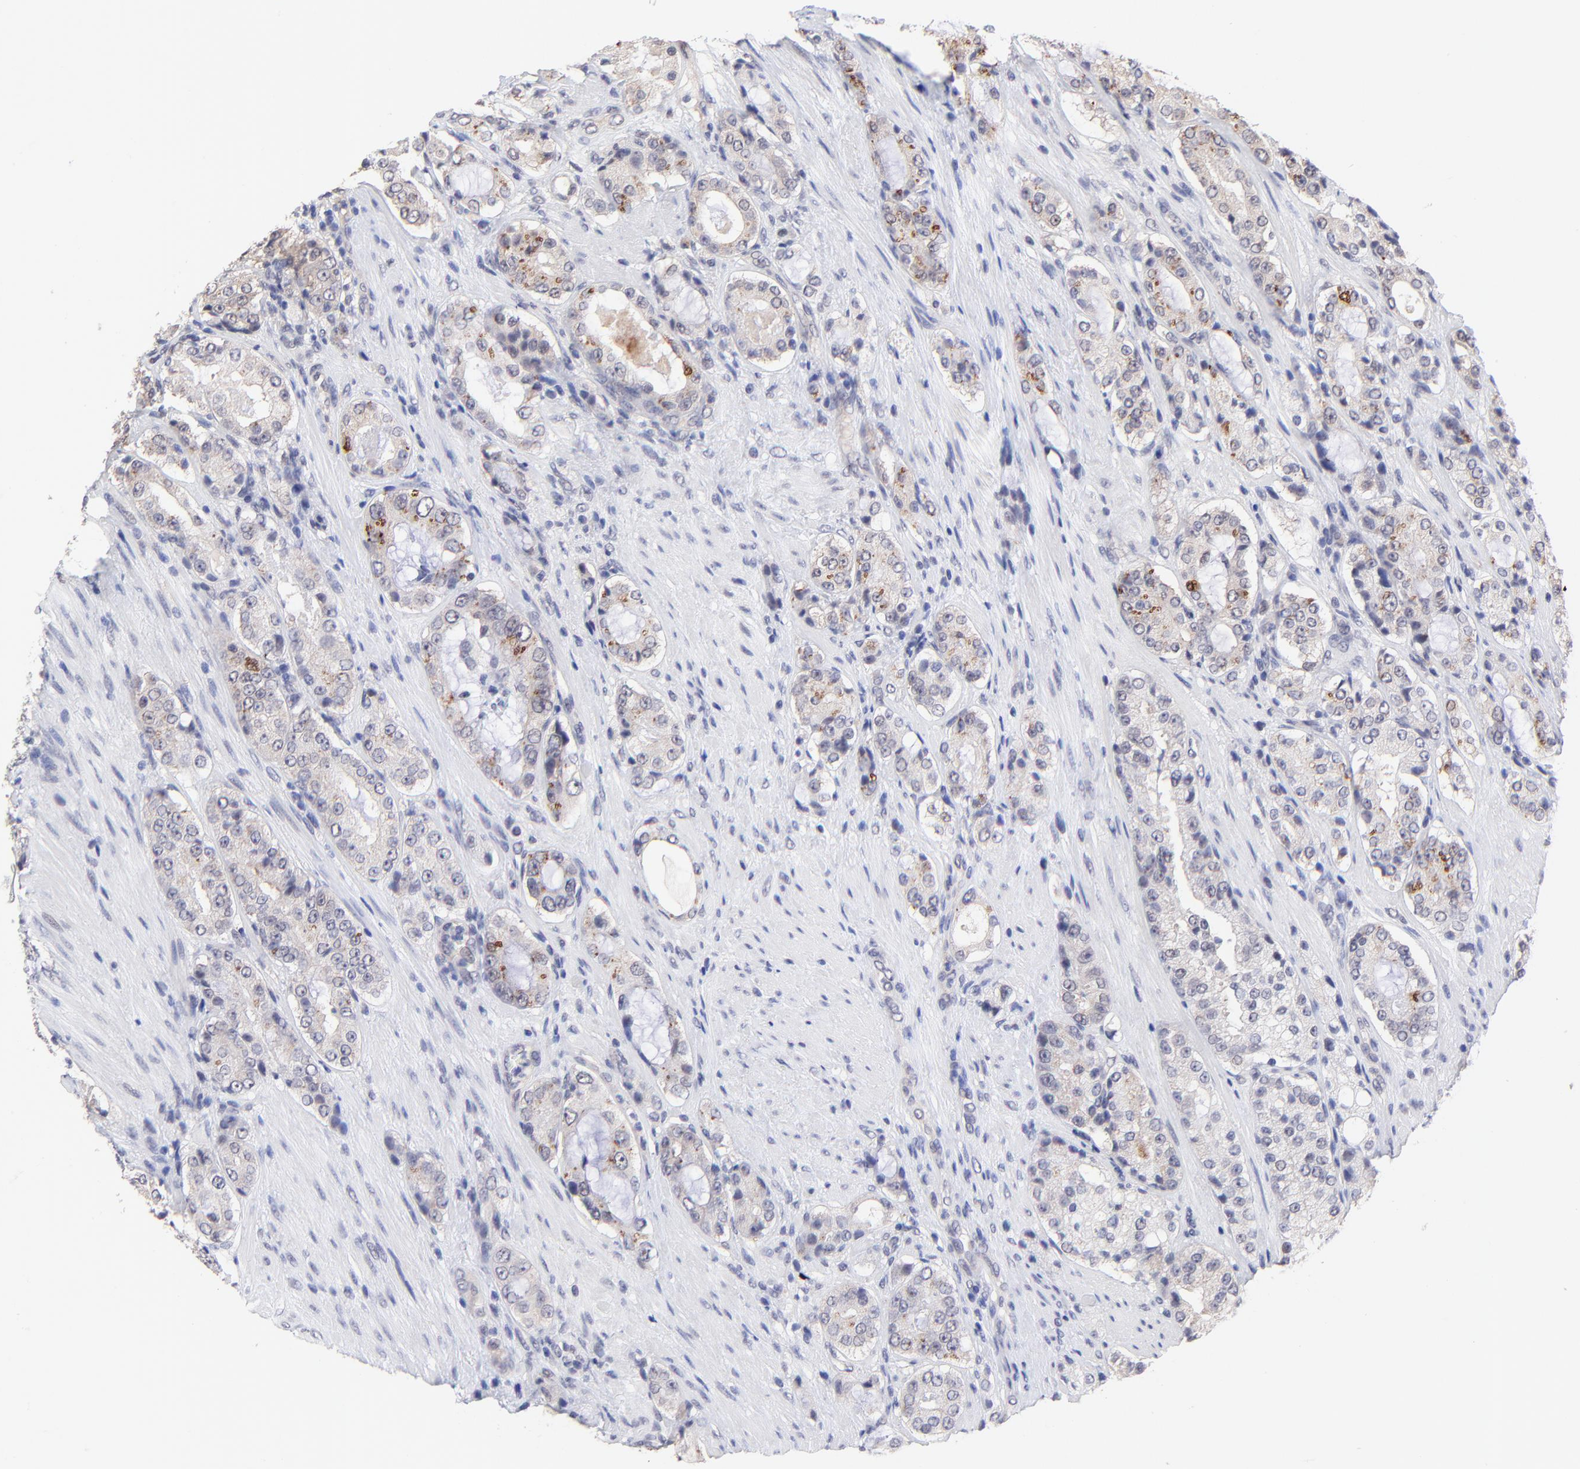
{"staining": {"intensity": "moderate", "quantity": "25%-75%", "location": "cytoplasmic/membranous"}, "tissue": "prostate cancer", "cell_type": "Tumor cells", "image_type": "cancer", "snomed": [{"axis": "morphology", "description": "Adenocarcinoma, High grade"}, {"axis": "topography", "description": "Prostate"}], "caption": "This is a histology image of immunohistochemistry (IHC) staining of prostate cancer, which shows moderate positivity in the cytoplasmic/membranous of tumor cells.", "gene": "ZNF747", "patient": {"sex": "male", "age": 72}}